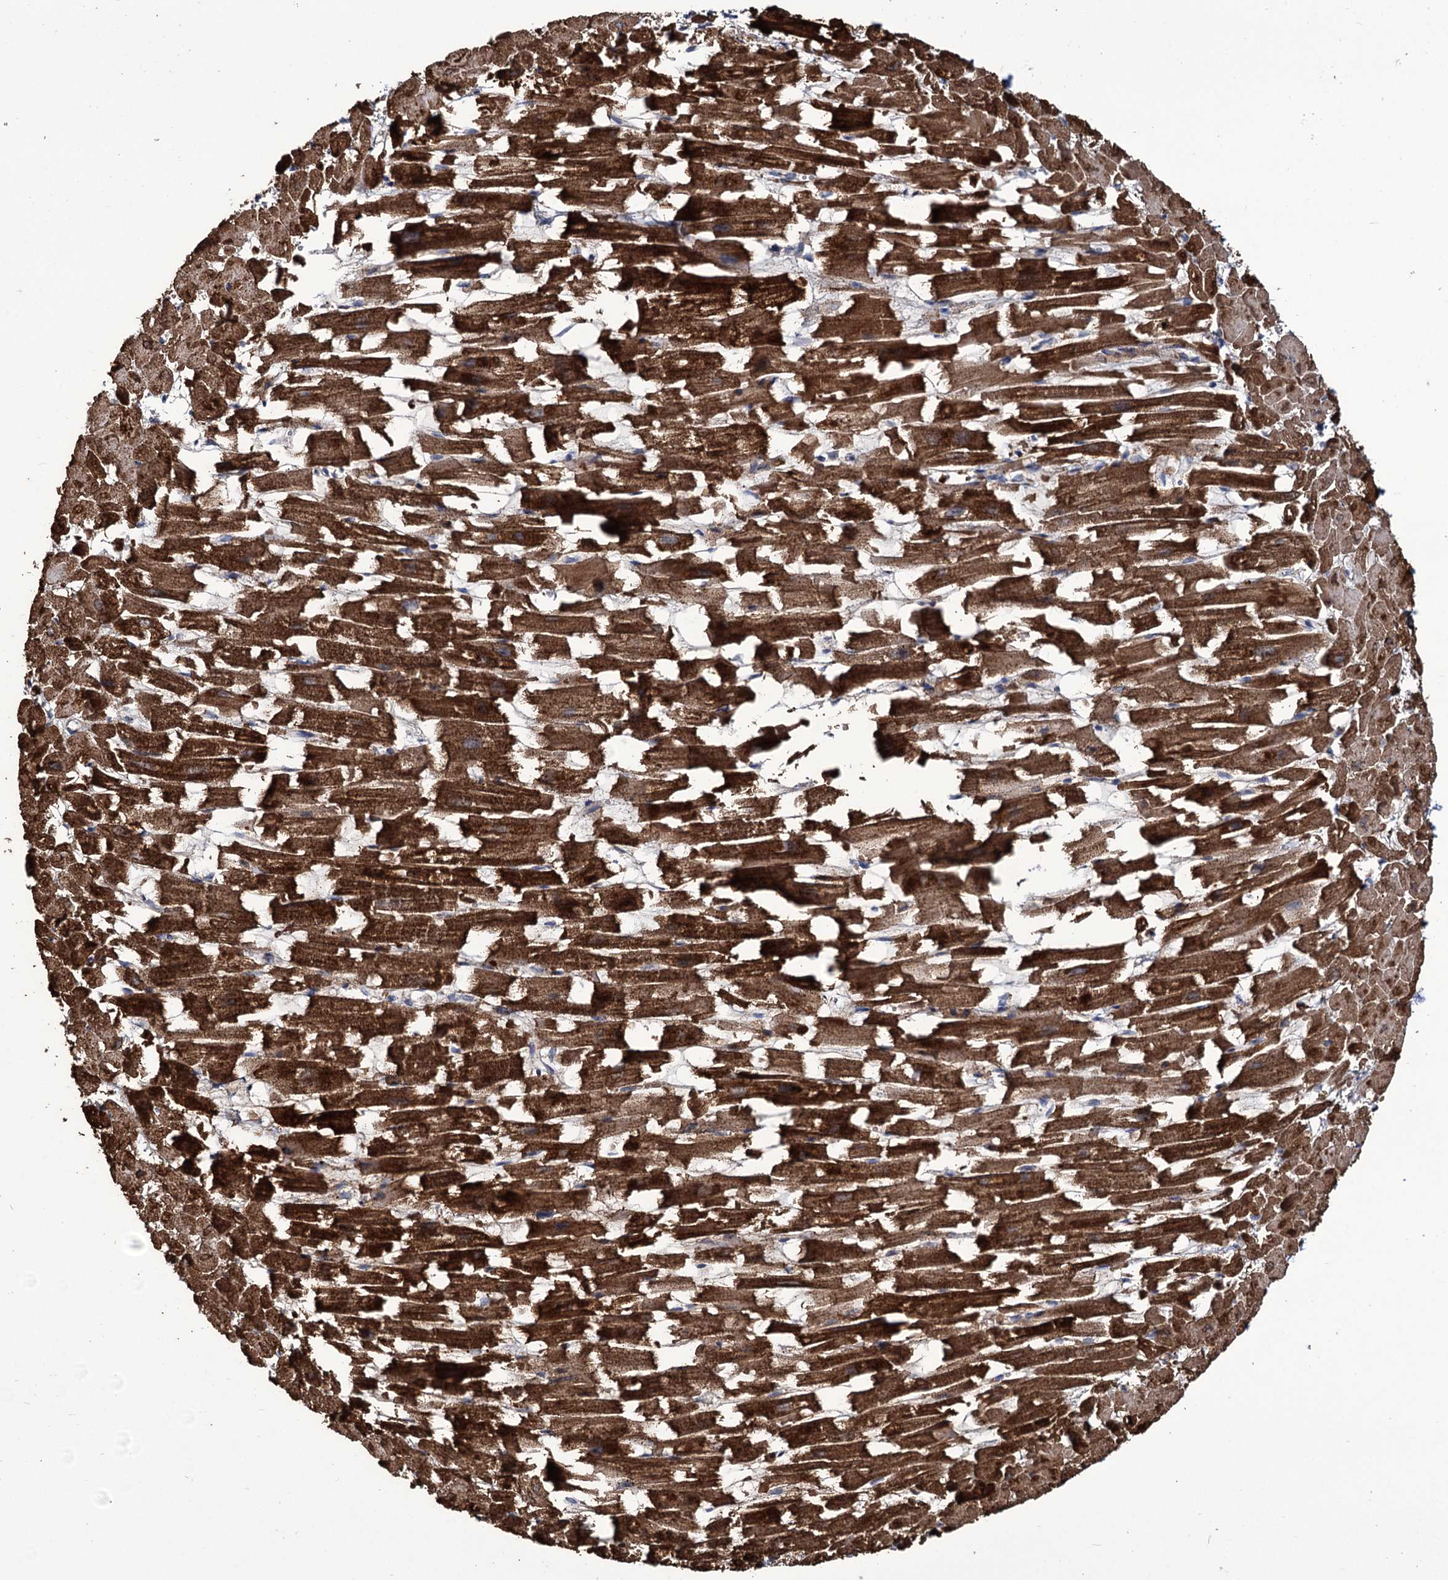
{"staining": {"intensity": "strong", "quantity": ">75%", "location": "cytoplasmic/membranous"}, "tissue": "heart muscle", "cell_type": "Cardiomyocytes", "image_type": "normal", "snomed": [{"axis": "morphology", "description": "Normal tissue, NOS"}, {"axis": "topography", "description": "Heart"}], "caption": "The histopathology image displays staining of normal heart muscle, revealing strong cytoplasmic/membranous protein positivity (brown color) within cardiomyocytes.", "gene": "TUBGCP5", "patient": {"sex": "female", "age": 64}}